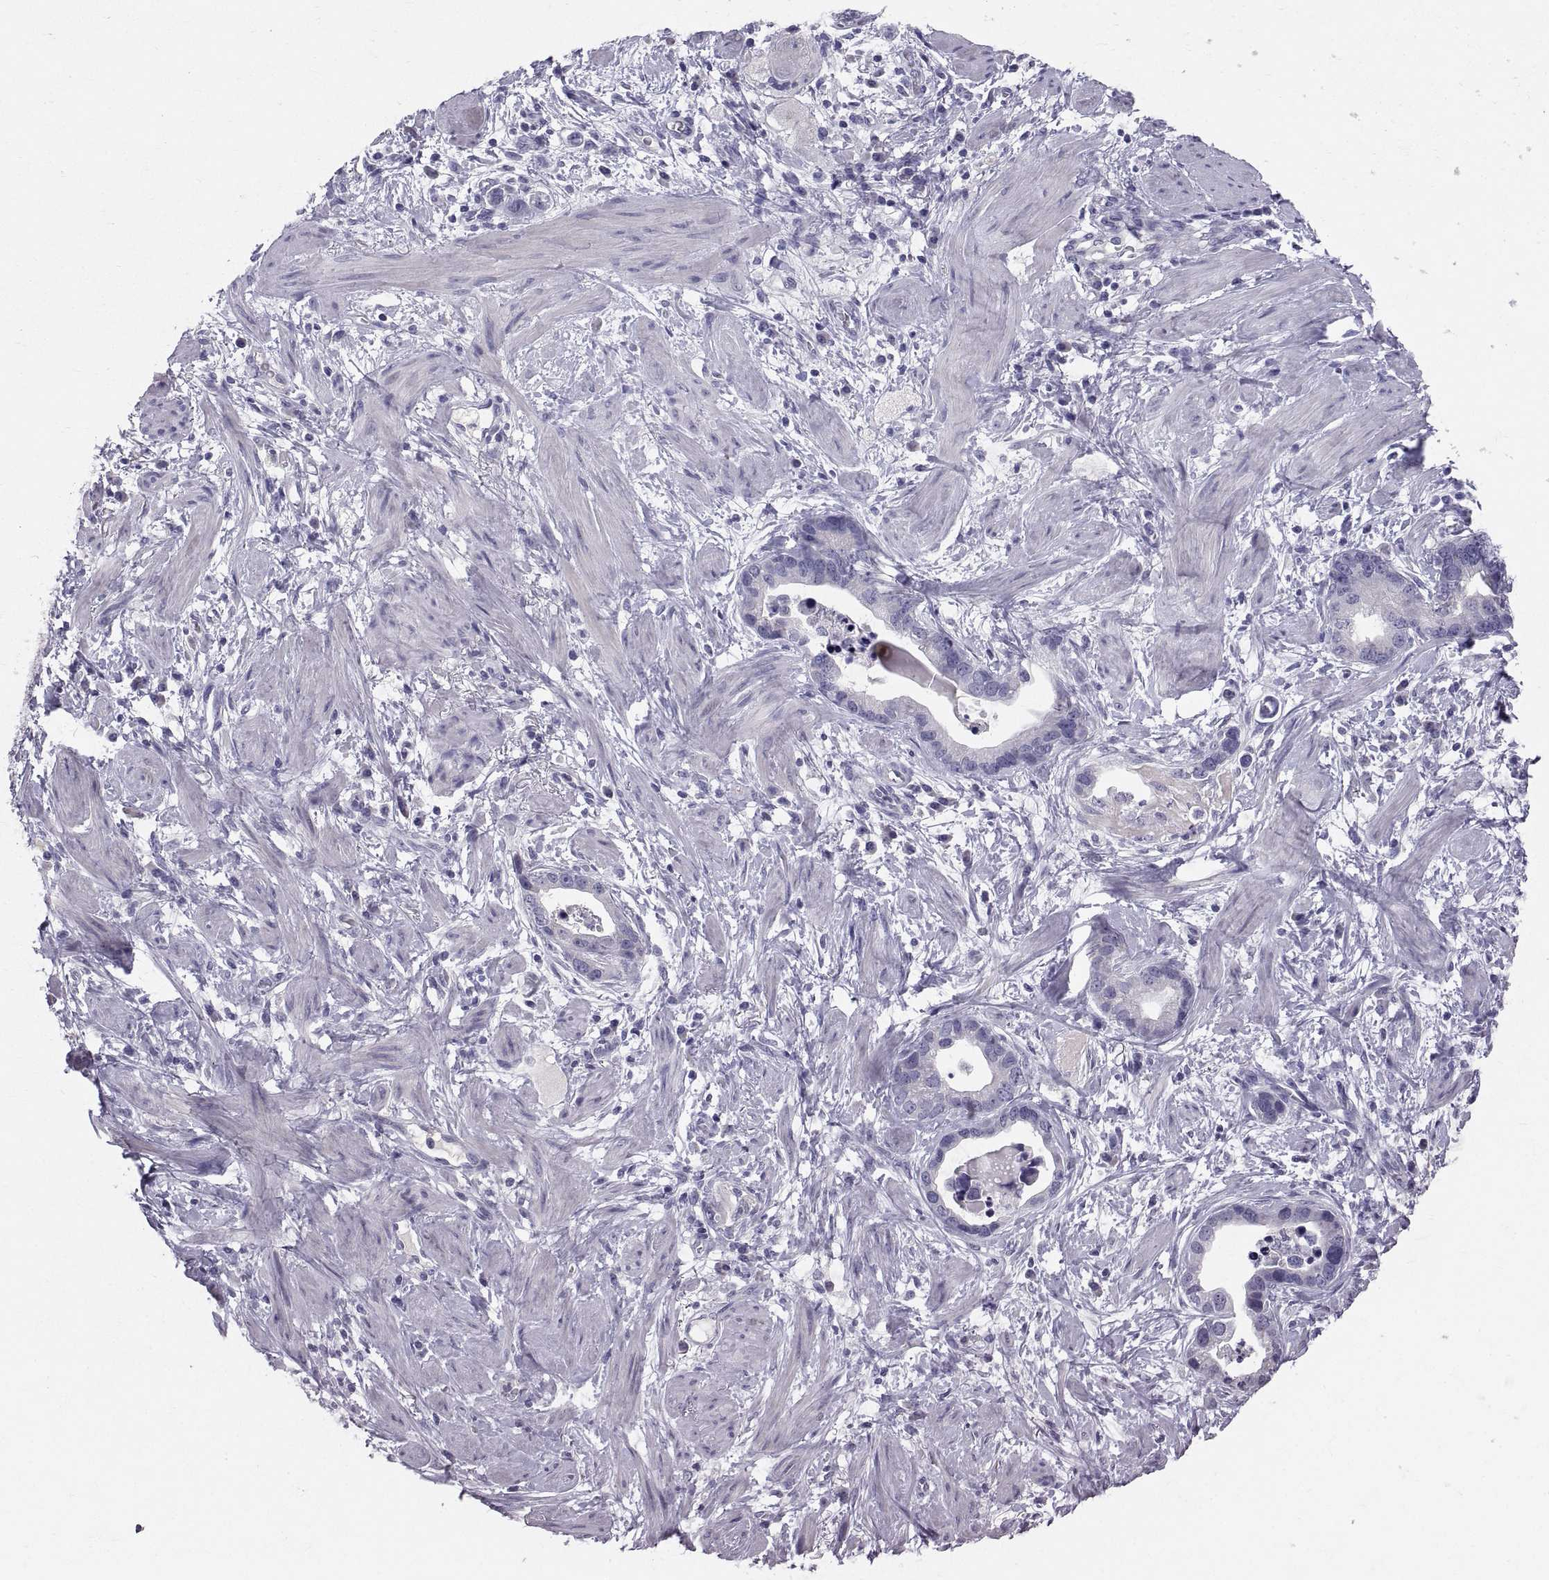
{"staining": {"intensity": "negative", "quantity": "none", "location": "none"}, "tissue": "stomach cancer", "cell_type": "Tumor cells", "image_type": "cancer", "snomed": [{"axis": "morphology", "description": "Adenocarcinoma, NOS"}, {"axis": "topography", "description": "Stomach, lower"}], "caption": "This is a photomicrograph of immunohistochemistry (IHC) staining of stomach cancer (adenocarcinoma), which shows no positivity in tumor cells.", "gene": "PTN", "patient": {"sex": "female", "age": 93}}